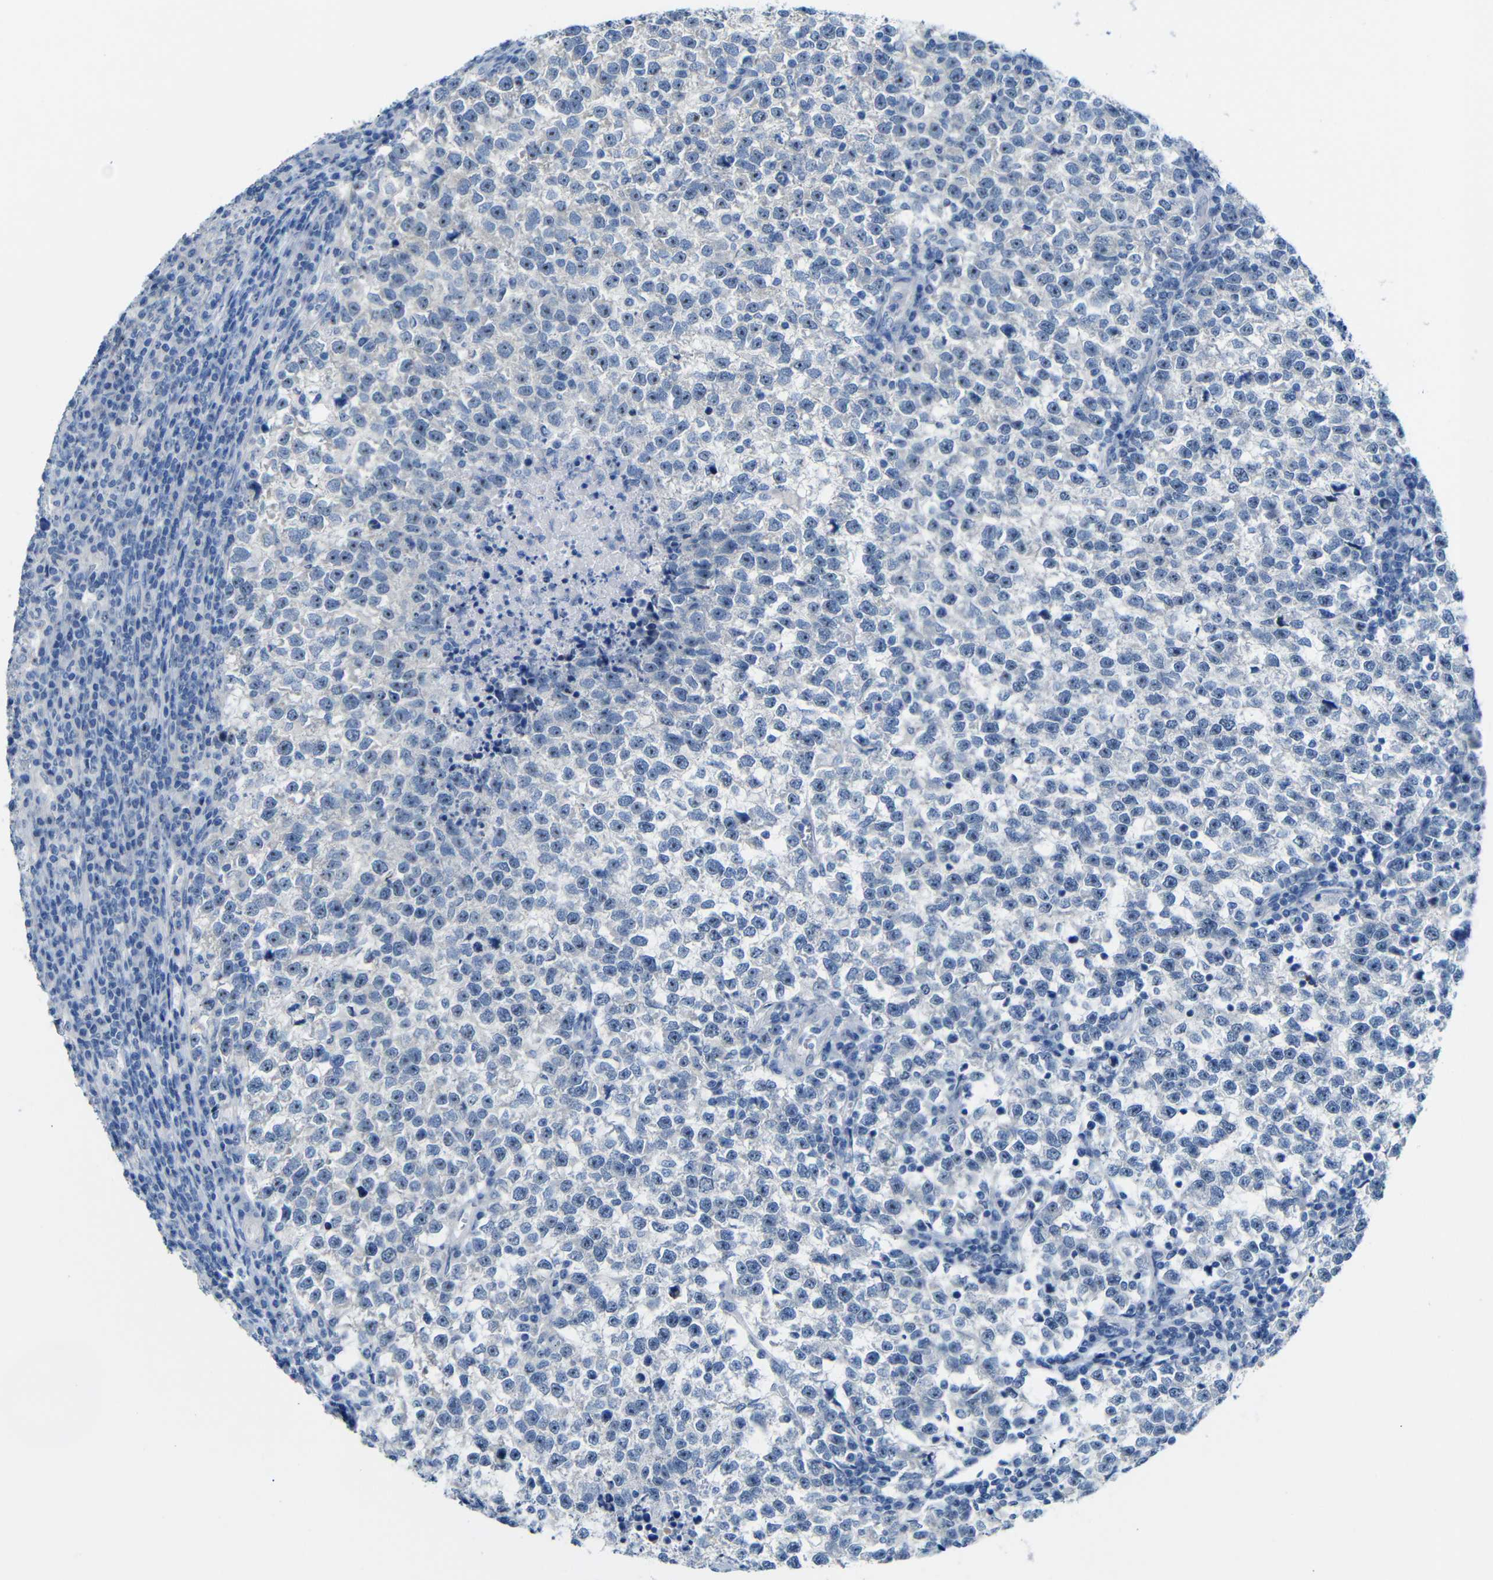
{"staining": {"intensity": "moderate", "quantity": "25%-75%", "location": "nuclear"}, "tissue": "testis cancer", "cell_type": "Tumor cells", "image_type": "cancer", "snomed": [{"axis": "morphology", "description": "Normal tissue, NOS"}, {"axis": "morphology", "description": "Seminoma, NOS"}, {"axis": "topography", "description": "Testis"}], "caption": "A high-resolution image shows immunohistochemistry (IHC) staining of testis cancer, which exhibits moderate nuclear expression in about 25%-75% of tumor cells.", "gene": "C1orf210", "patient": {"sex": "male", "age": 43}}